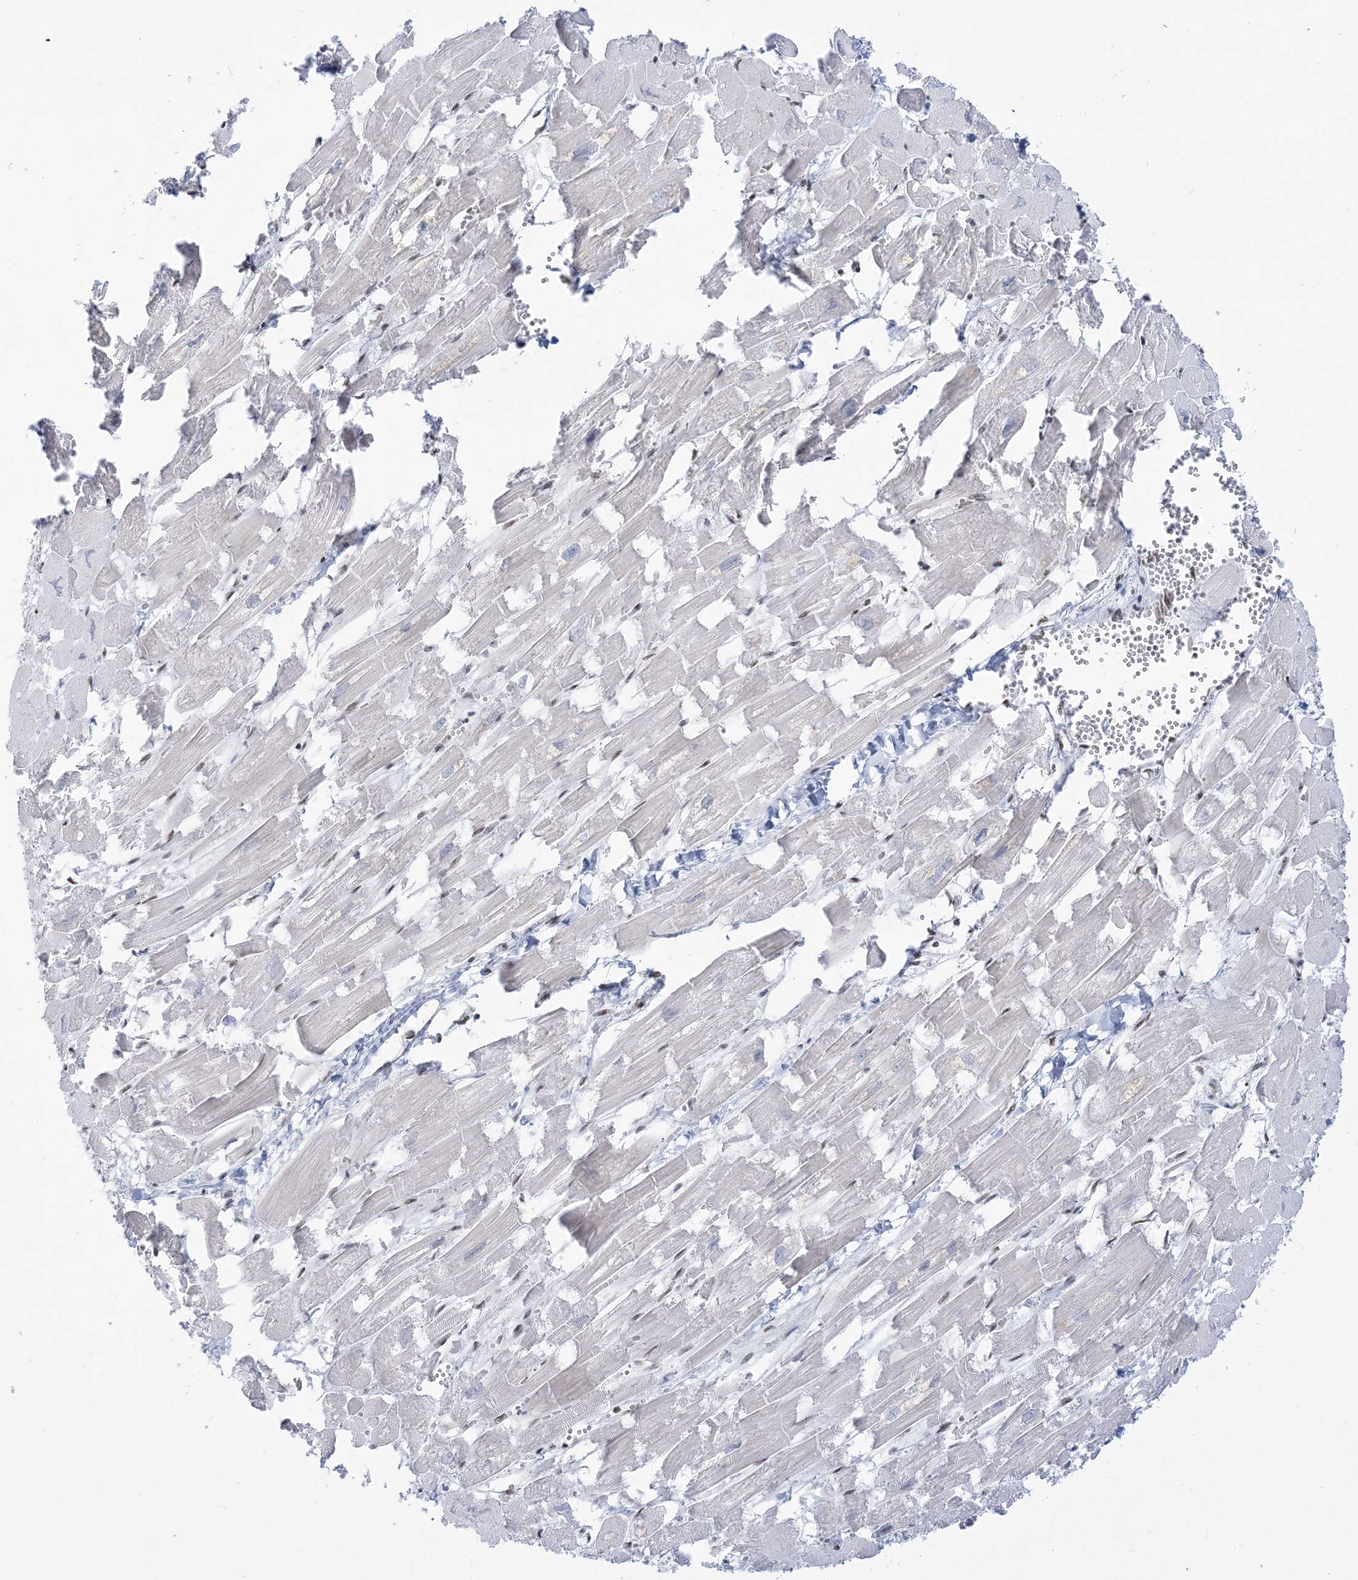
{"staining": {"intensity": "weak", "quantity": "<25%", "location": "nuclear"}, "tissue": "heart muscle", "cell_type": "Cardiomyocytes", "image_type": "normal", "snomed": [{"axis": "morphology", "description": "Normal tissue, NOS"}, {"axis": "topography", "description": "Heart"}], "caption": "Immunohistochemistry photomicrograph of unremarkable heart muscle: heart muscle stained with DAB exhibits no significant protein positivity in cardiomyocytes.", "gene": "DDX21", "patient": {"sex": "male", "age": 54}}